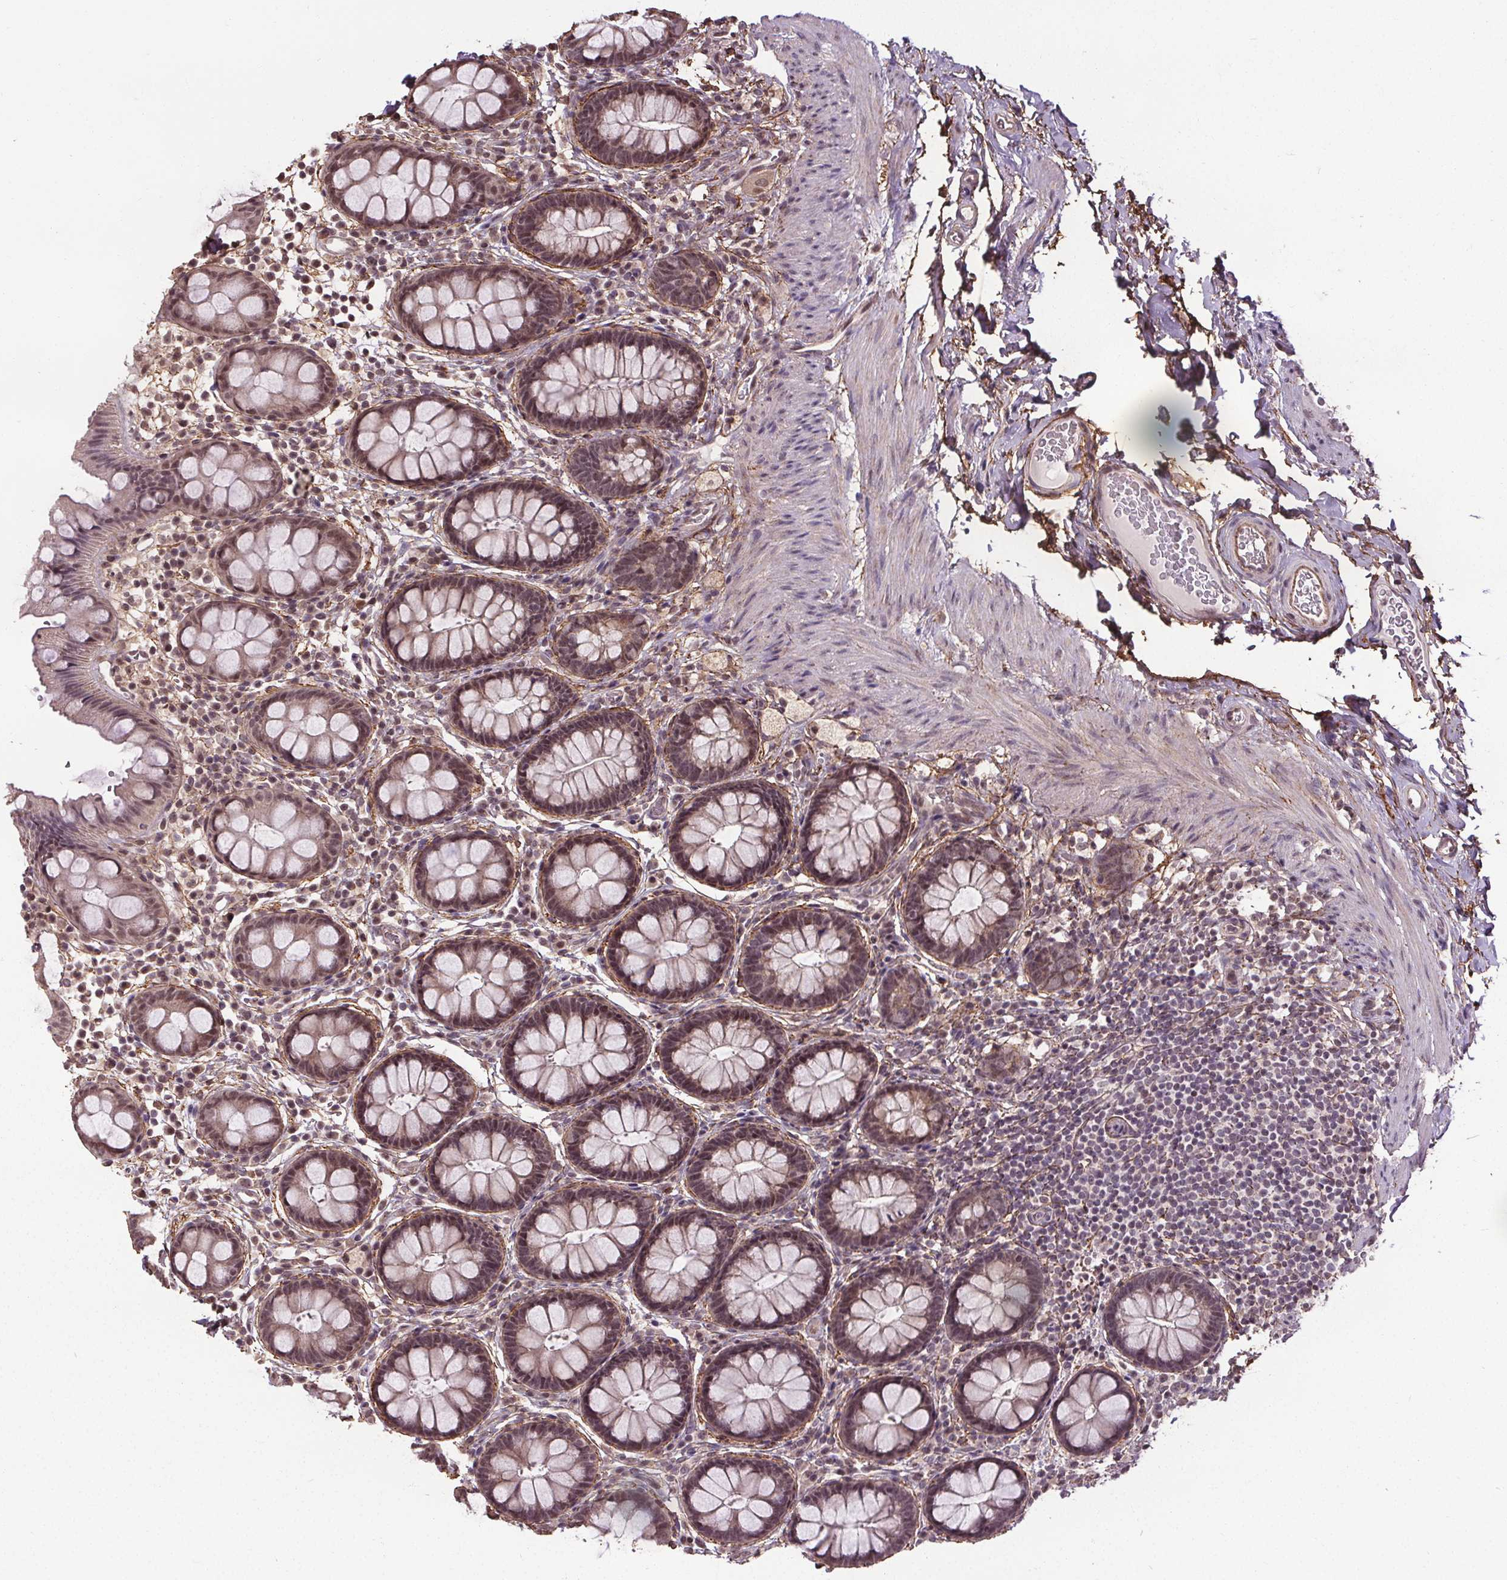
{"staining": {"intensity": "weak", "quantity": "<25%", "location": "nuclear"}, "tissue": "rectum", "cell_type": "Glandular cells", "image_type": "normal", "snomed": [{"axis": "morphology", "description": "Normal tissue, NOS"}, {"axis": "topography", "description": "Rectum"}, {"axis": "topography", "description": "Peripheral nerve tissue"}], "caption": "Photomicrograph shows no significant protein expression in glandular cells of benign rectum.", "gene": "KIAA0232", "patient": {"sex": "female", "age": 69}}